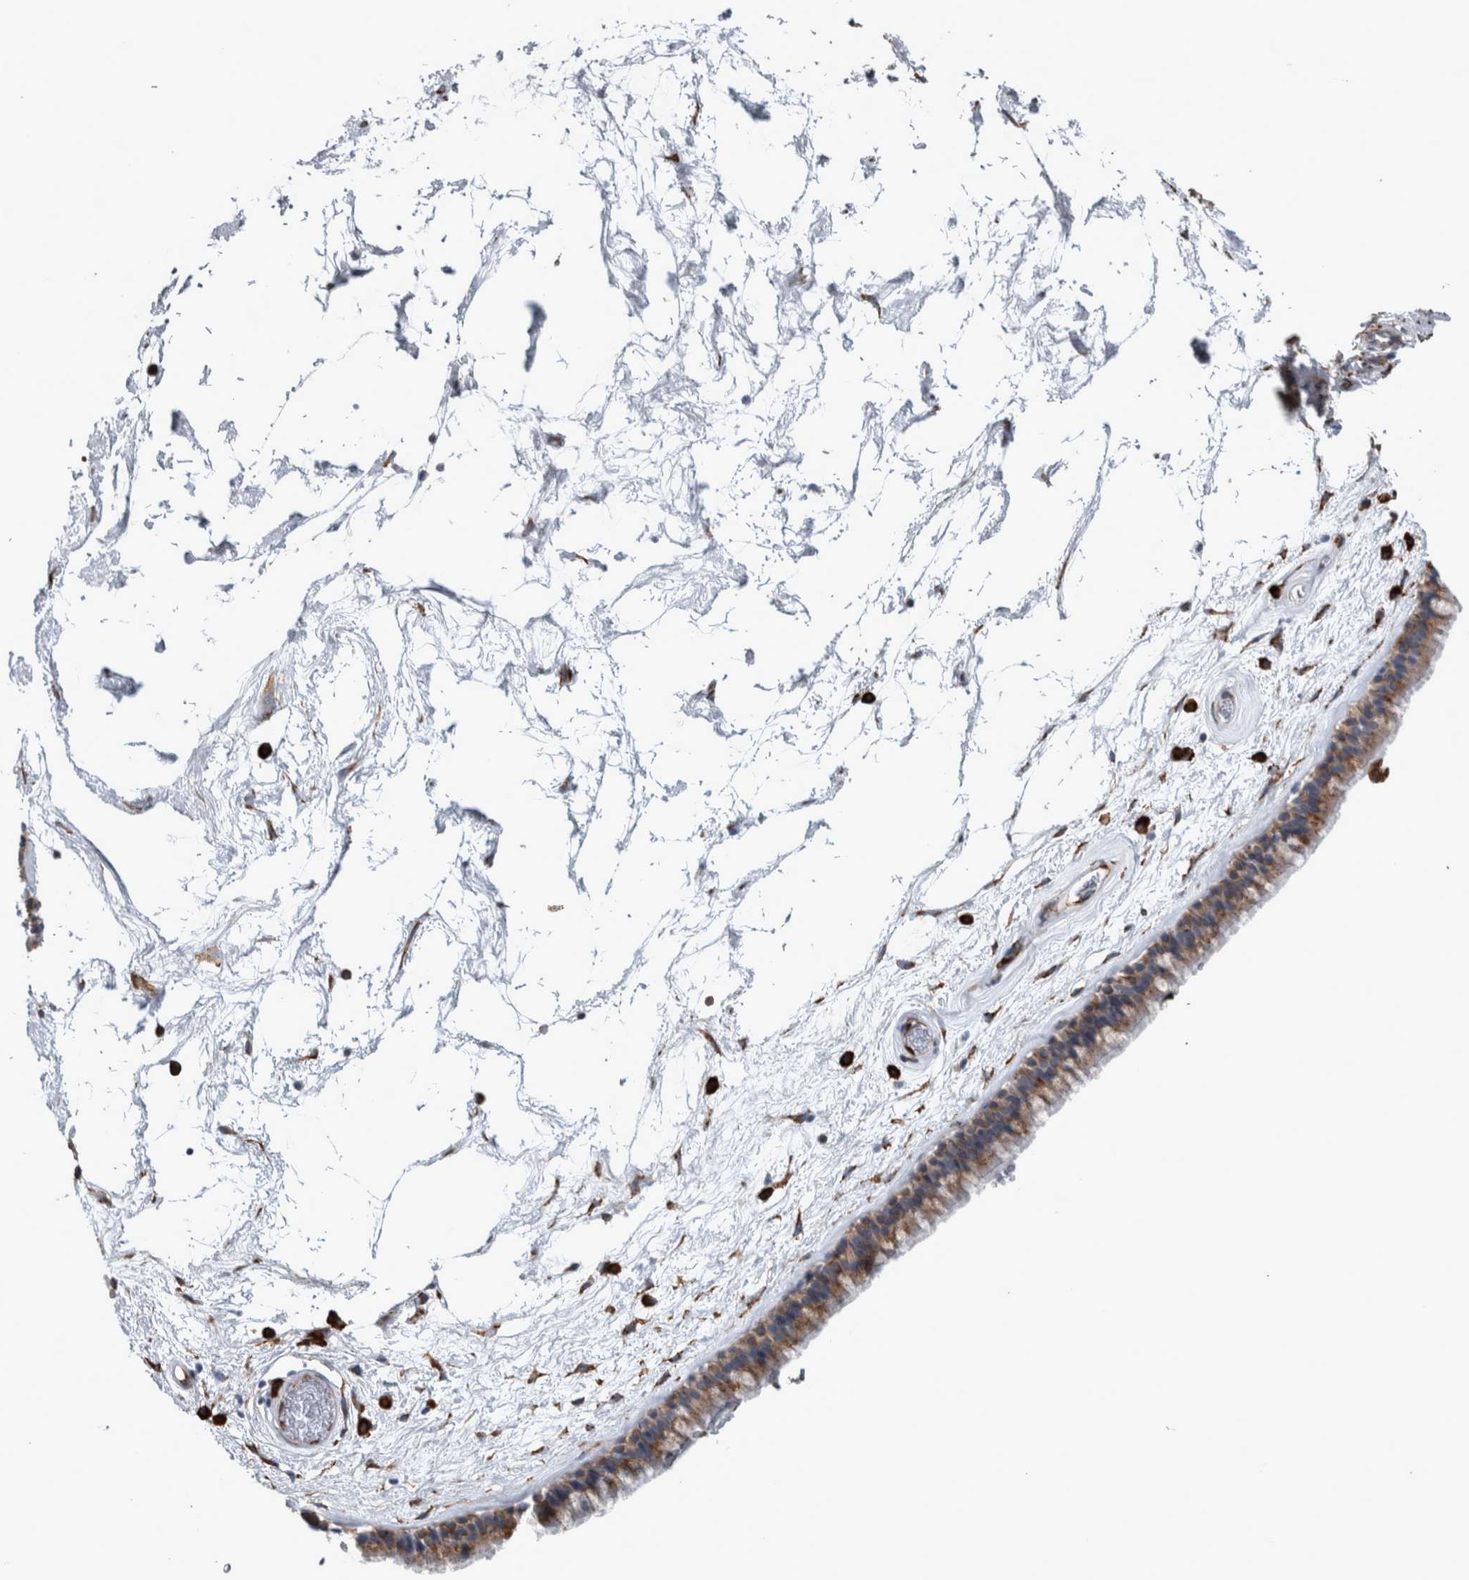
{"staining": {"intensity": "strong", "quantity": ">75%", "location": "cytoplasmic/membranous"}, "tissue": "nasopharynx", "cell_type": "Respiratory epithelial cells", "image_type": "normal", "snomed": [{"axis": "morphology", "description": "Normal tissue, NOS"}, {"axis": "morphology", "description": "Inflammation, NOS"}, {"axis": "topography", "description": "Nasopharynx"}], "caption": "Immunohistochemical staining of normal human nasopharynx shows >75% levels of strong cytoplasmic/membranous protein positivity in approximately >75% of respiratory epithelial cells.", "gene": "FHIP2B", "patient": {"sex": "male", "age": 48}}